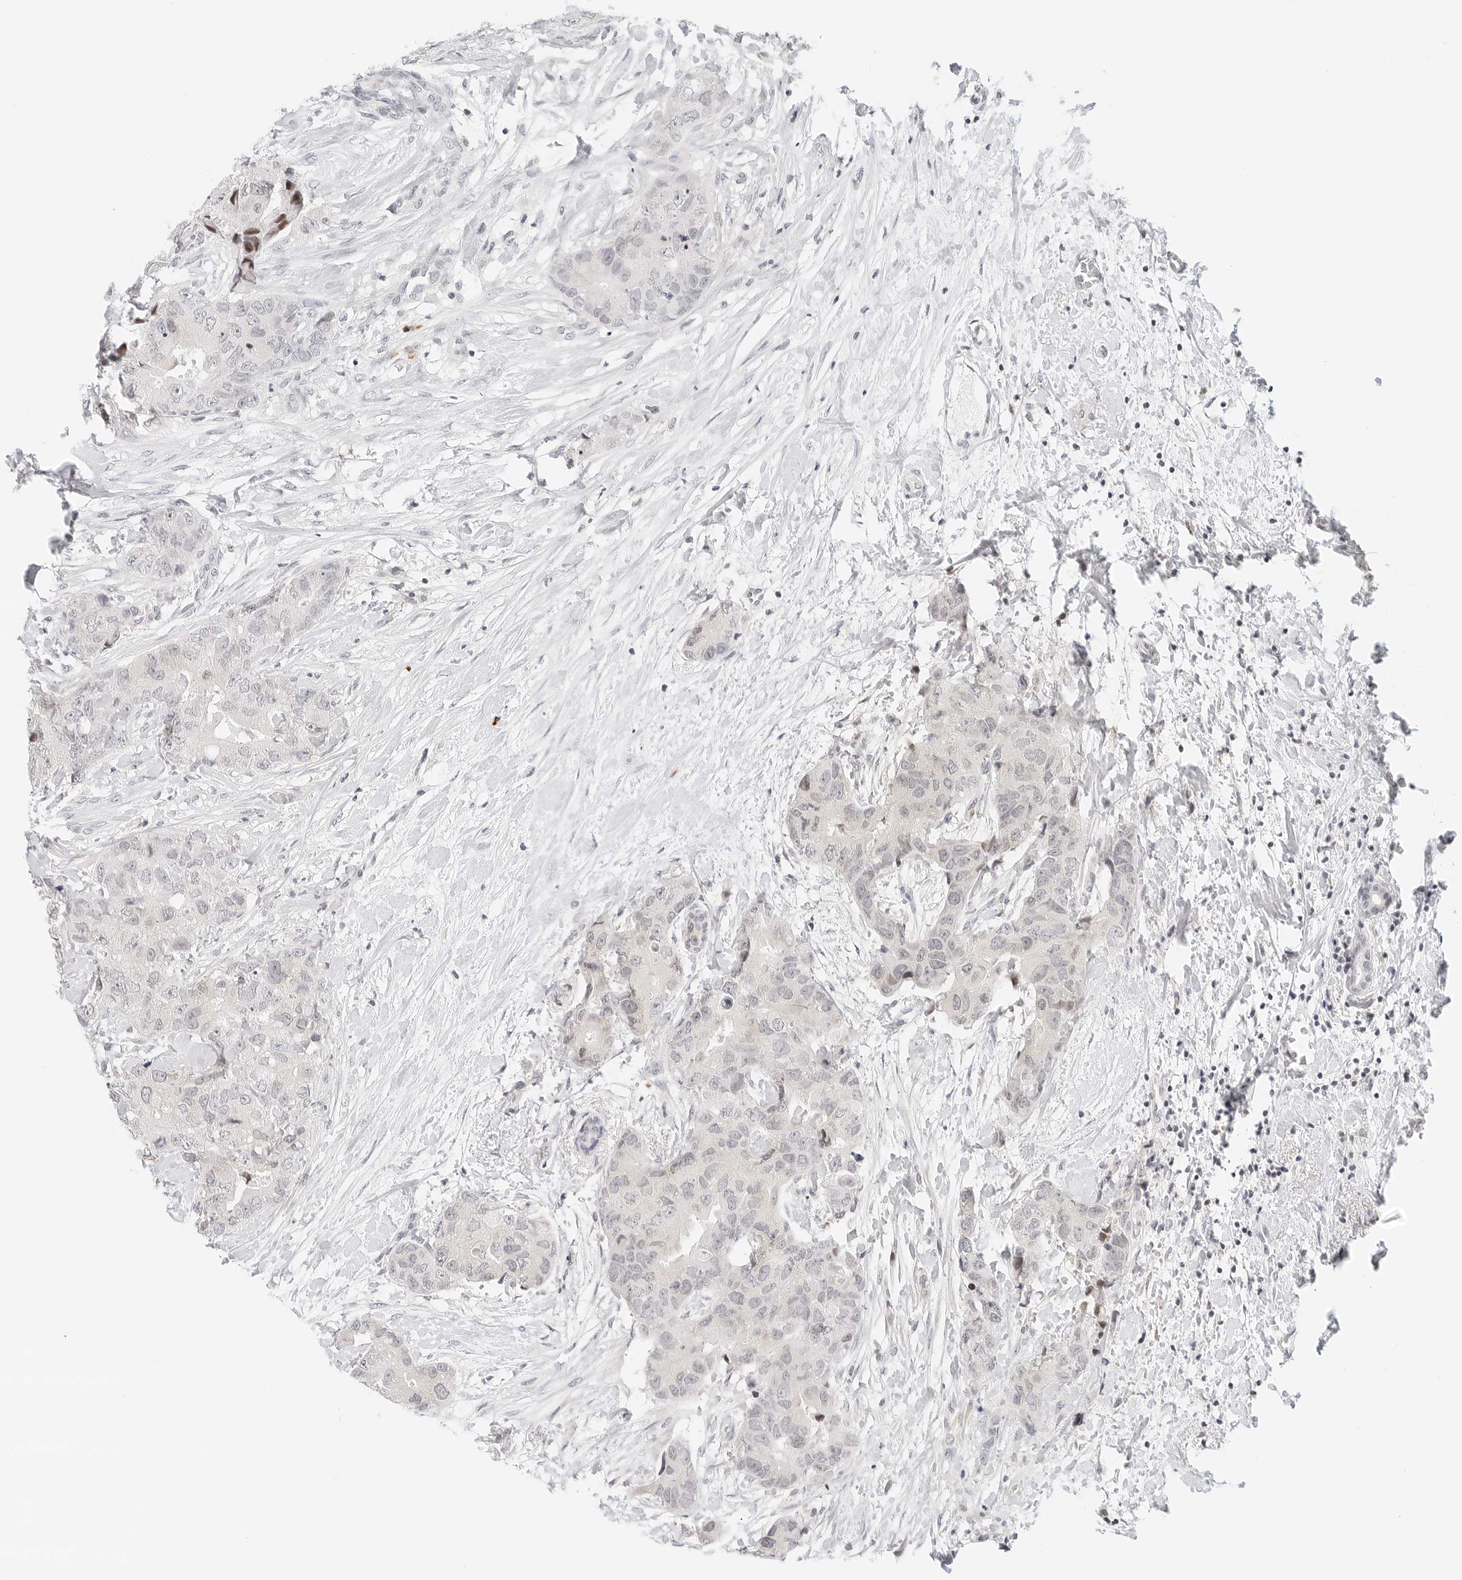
{"staining": {"intensity": "negative", "quantity": "none", "location": "none"}, "tissue": "breast cancer", "cell_type": "Tumor cells", "image_type": "cancer", "snomed": [{"axis": "morphology", "description": "Duct carcinoma"}, {"axis": "topography", "description": "Breast"}], "caption": "High power microscopy histopathology image of an immunohistochemistry image of infiltrating ductal carcinoma (breast), revealing no significant staining in tumor cells.", "gene": "PARP10", "patient": {"sex": "female", "age": 62}}